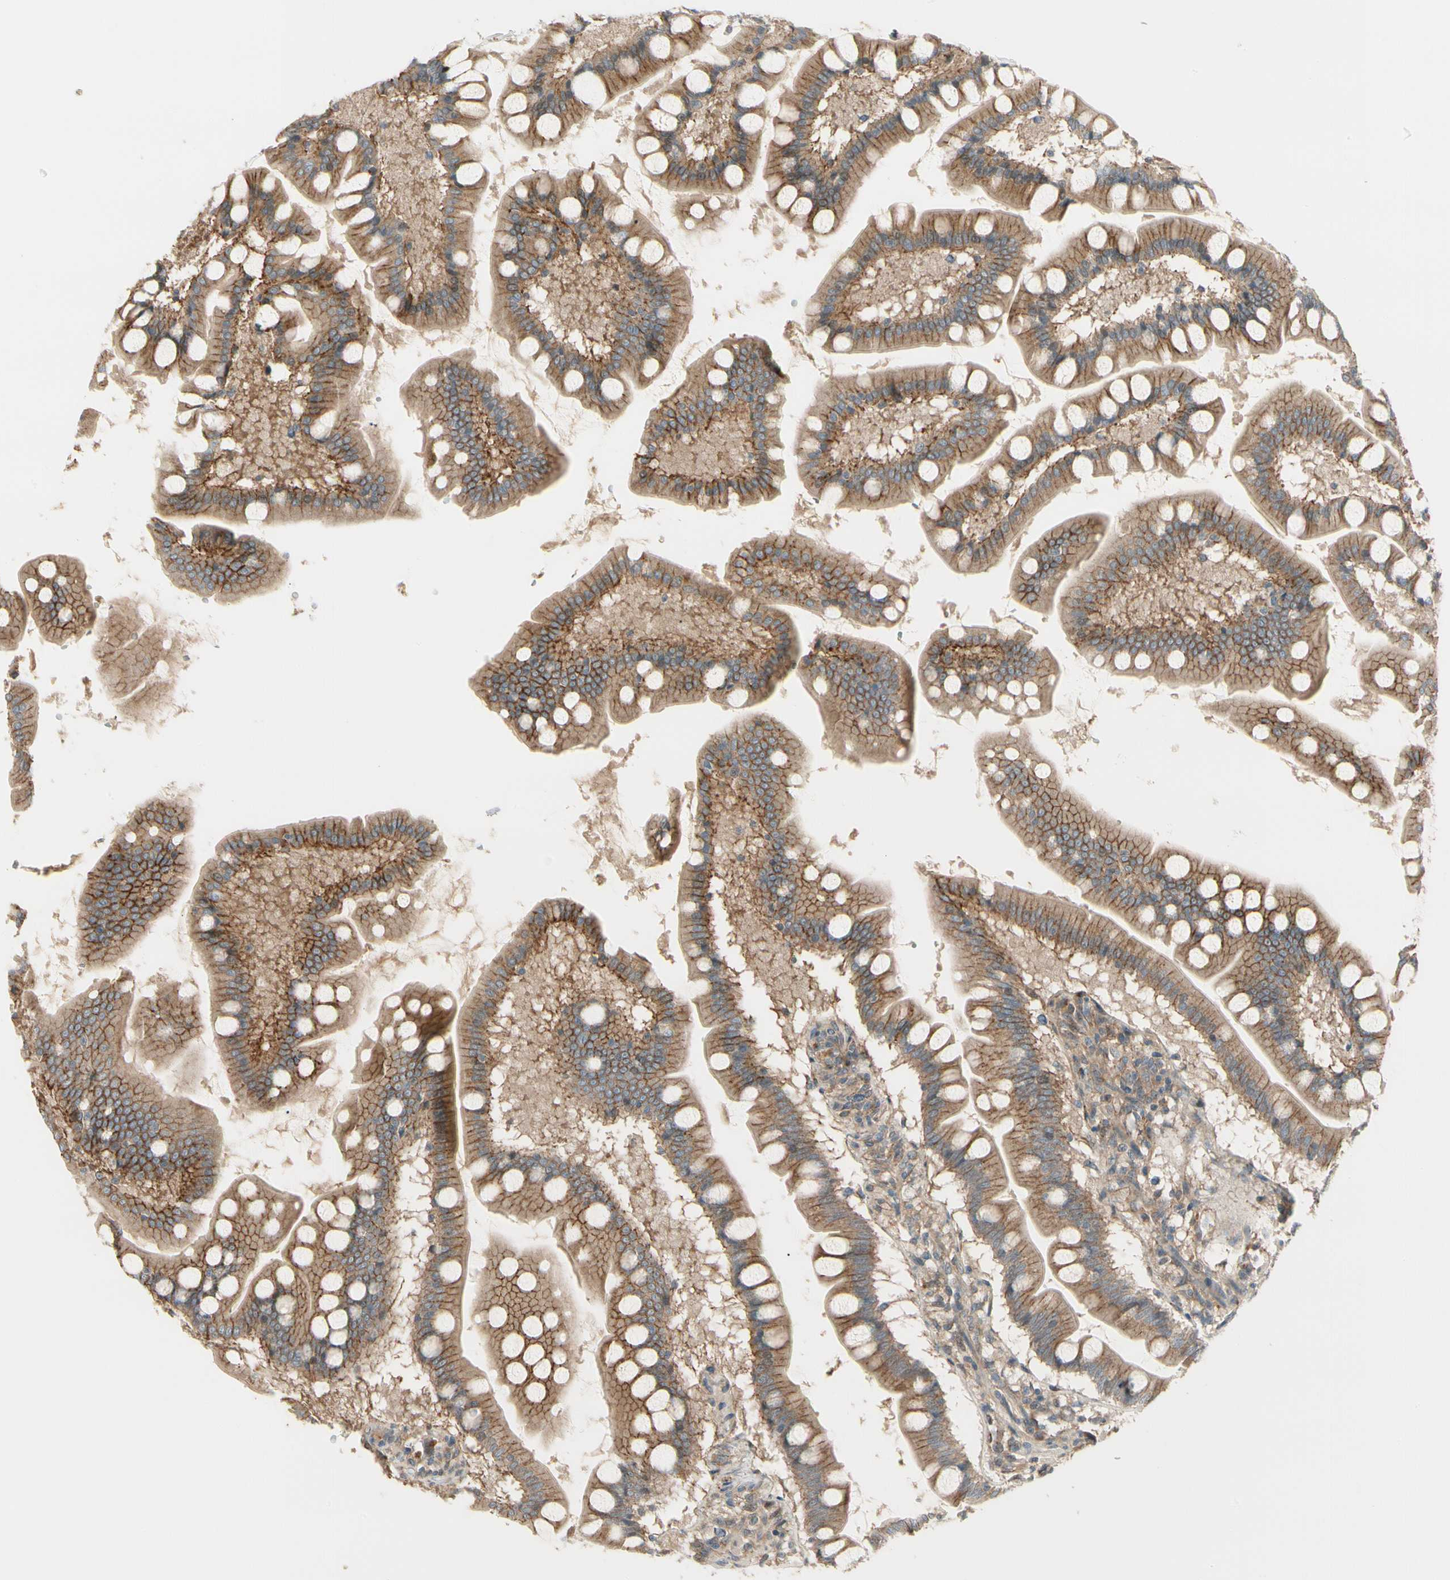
{"staining": {"intensity": "moderate", "quantity": ">75%", "location": "cytoplasmic/membranous"}, "tissue": "small intestine", "cell_type": "Glandular cells", "image_type": "normal", "snomed": [{"axis": "morphology", "description": "Normal tissue, NOS"}, {"axis": "topography", "description": "Small intestine"}], "caption": "Moderate cytoplasmic/membranous positivity for a protein is present in approximately >75% of glandular cells of normal small intestine using IHC.", "gene": "F2R", "patient": {"sex": "male", "age": 41}}